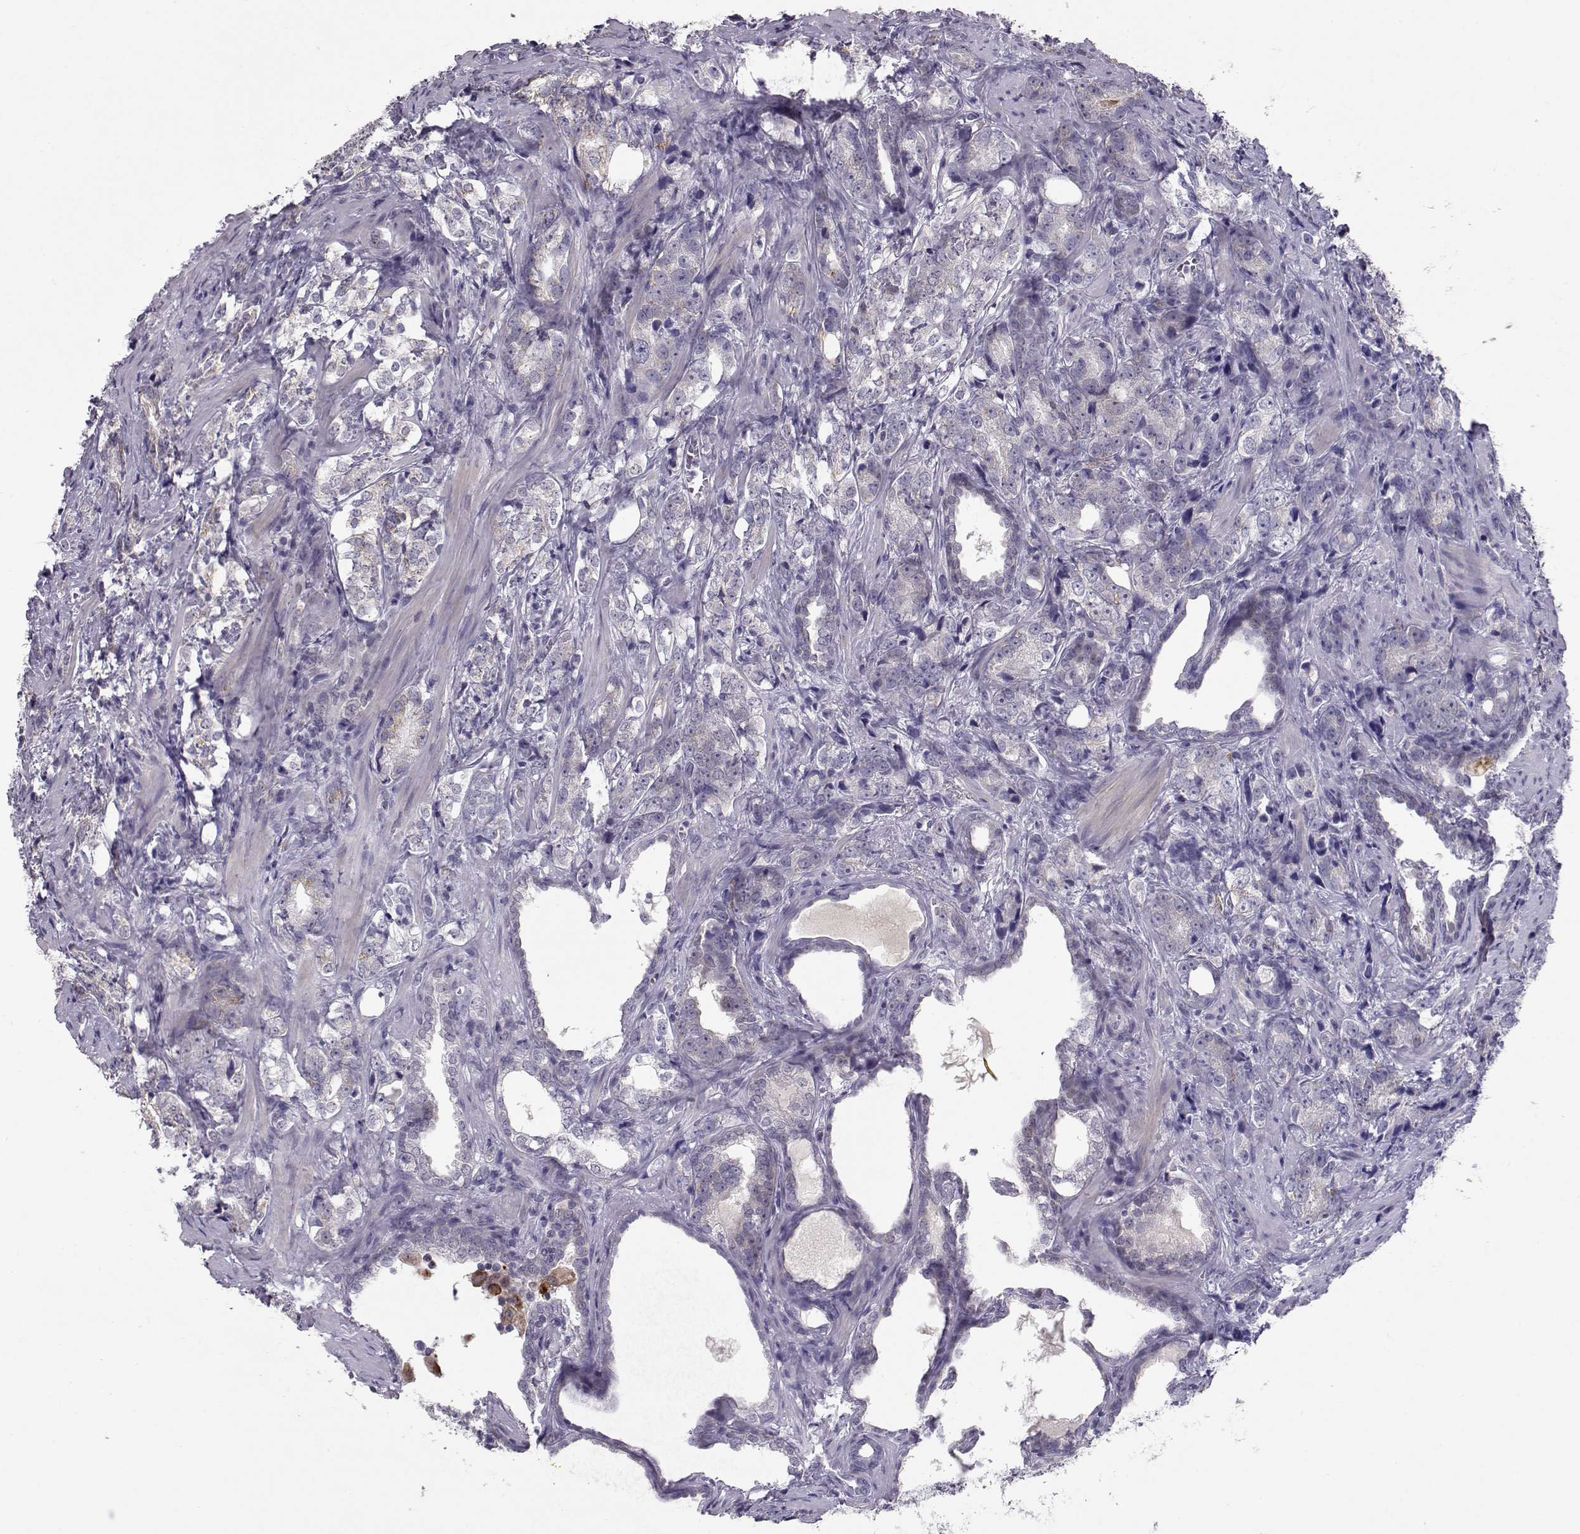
{"staining": {"intensity": "strong", "quantity": "25%-75%", "location": "cytoplasmic/membranous"}, "tissue": "prostate cancer", "cell_type": "Tumor cells", "image_type": "cancer", "snomed": [{"axis": "morphology", "description": "Adenocarcinoma, NOS"}, {"axis": "topography", "description": "Prostate and seminal vesicle, NOS"}], "caption": "Prostate cancer (adenocarcinoma) stained with DAB (3,3'-diaminobenzidine) immunohistochemistry exhibits high levels of strong cytoplasmic/membranous positivity in approximately 25%-75% of tumor cells. Nuclei are stained in blue.", "gene": "NPVF", "patient": {"sex": "male", "age": 63}}